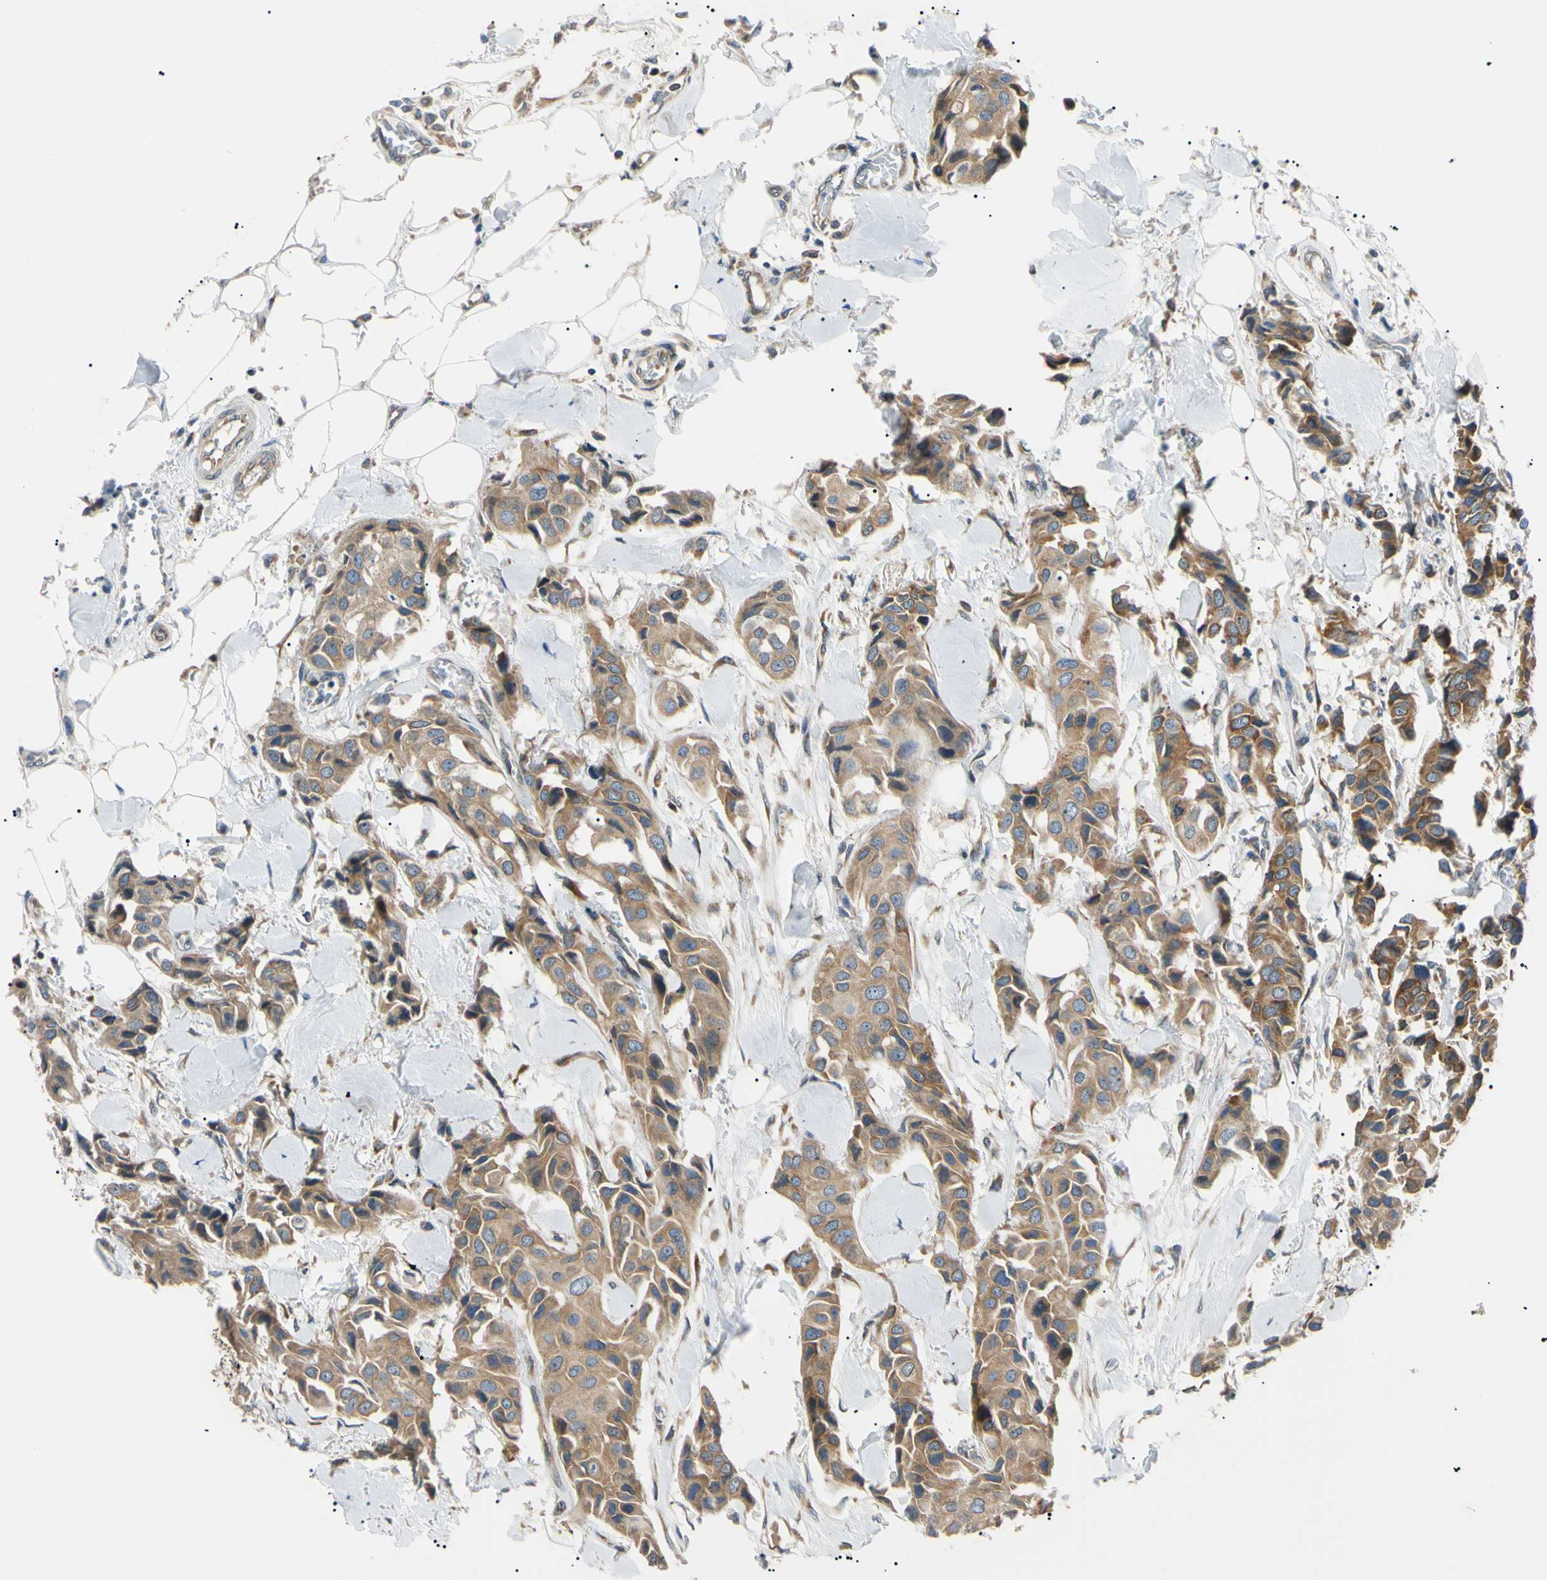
{"staining": {"intensity": "moderate", "quantity": ">75%", "location": "cytoplasmic/membranous"}, "tissue": "breast cancer", "cell_type": "Tumor cells", "image_type": "cancer", "snomed": [{"axis": "morphology", "description": "Duct carcinoma"}, {"axis": "topography", "description": "Breast"}], "caption": "Moderate cytoplasmic/membranous protein positivity is identified in approximately >75% of tumor cells in invasive ductal carcinoma (breast). The protein is shown in brown color, while the nuclei are stained blue.", "gene": "VAPA", "patient": {"sex": "female", "age": 80}}